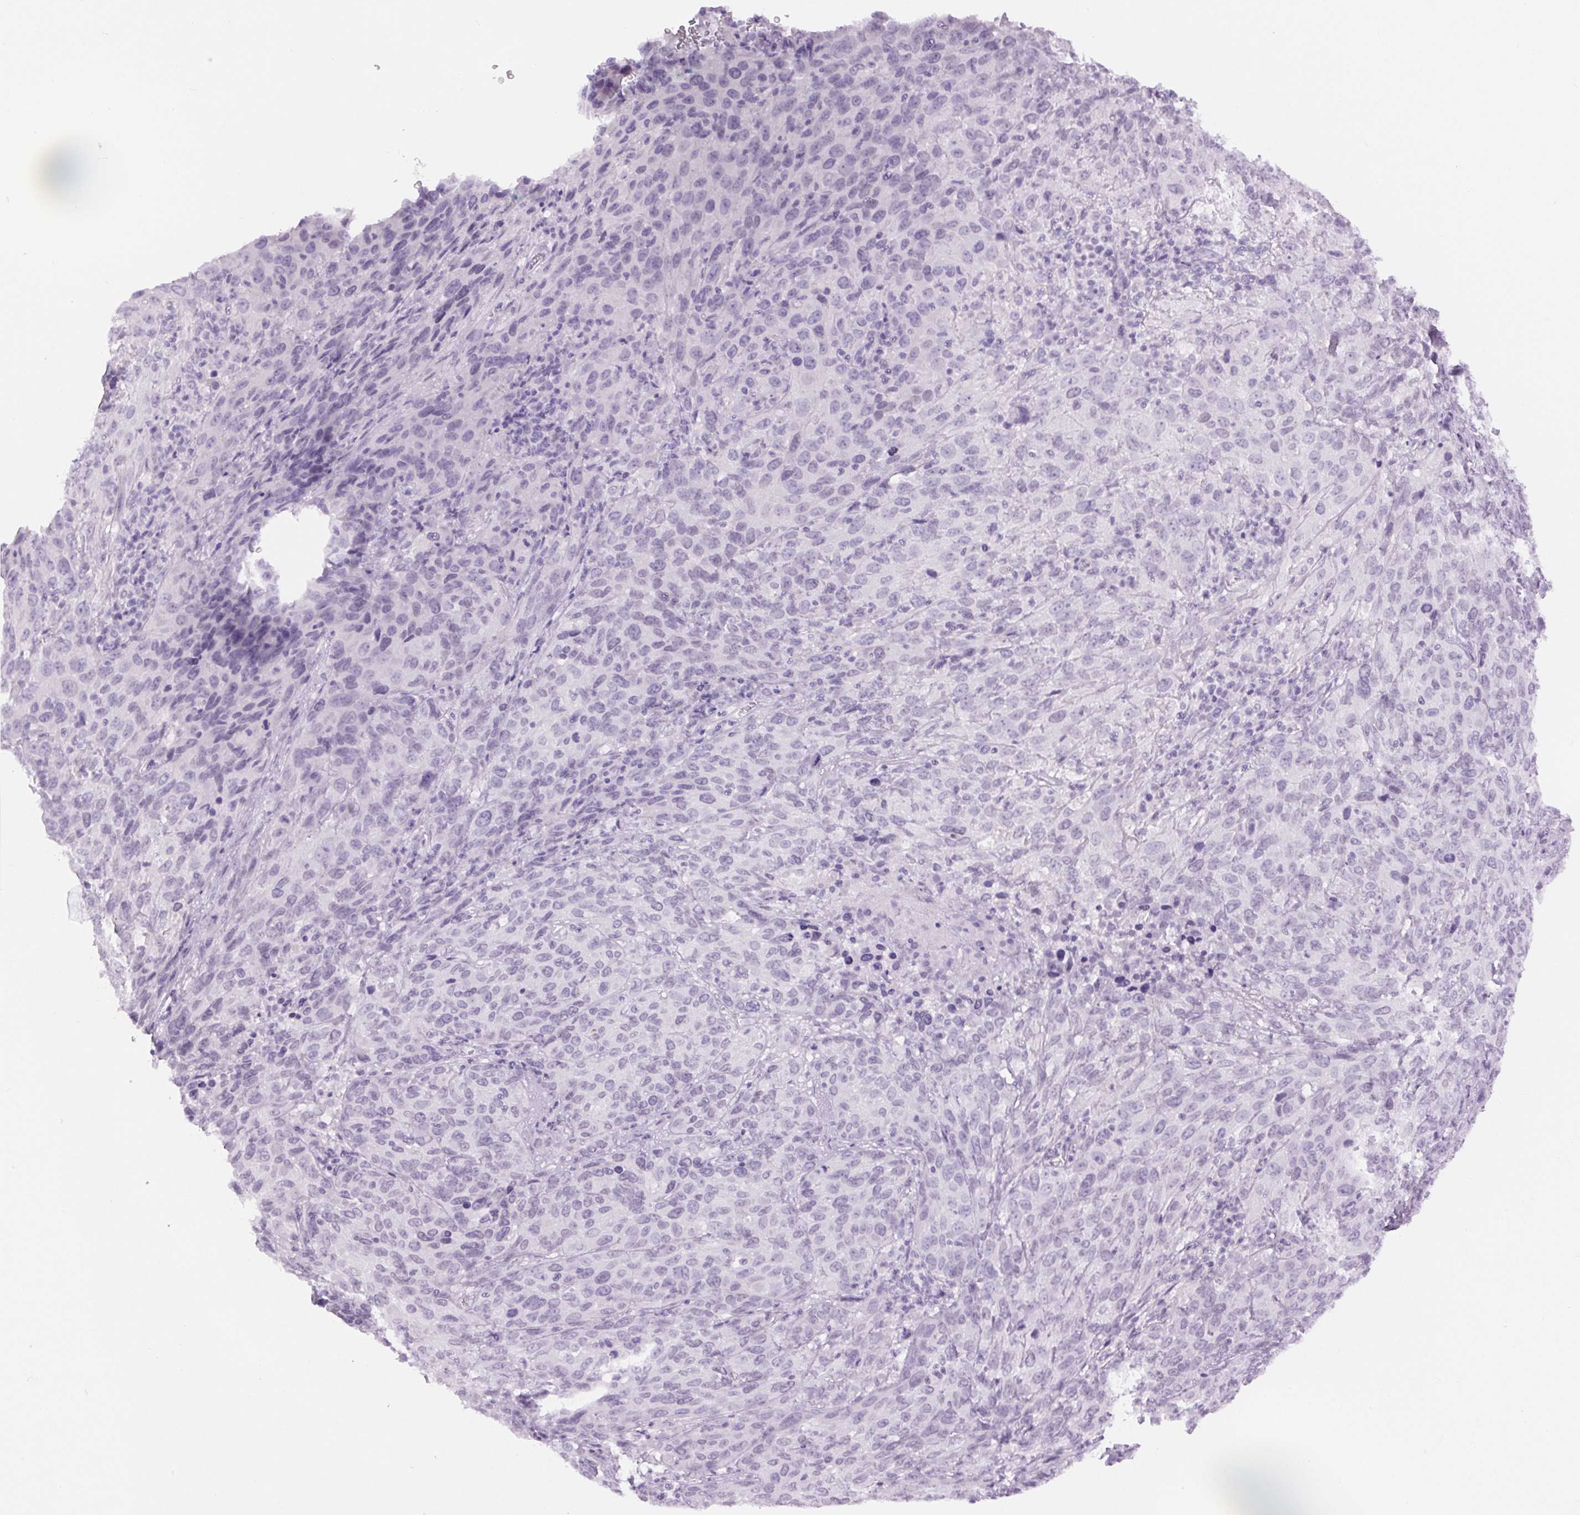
{"staining": {"intensity": "negative", "quantity": "none", "location": "none"}, "tissue": "cervical cancer", "cell_type": "Tumor cells", "image_type": "cancer", "snomed": [{"axis": "morphology", "description": "Squamous cell carcinoma, NOS"}, {"axis": "topography", "description": "Cervix"}], "caption": "Immunohistochemistry (IHC) photomicrograph of neoplastic tissue: cervical squamous cell carcinoma stained with DAB (3,3'-diaminobenzidine) reveals no significant protein expression in tumor cells.", "gene": "BEND2", "patient": {"sex": "female", "age": 51}}